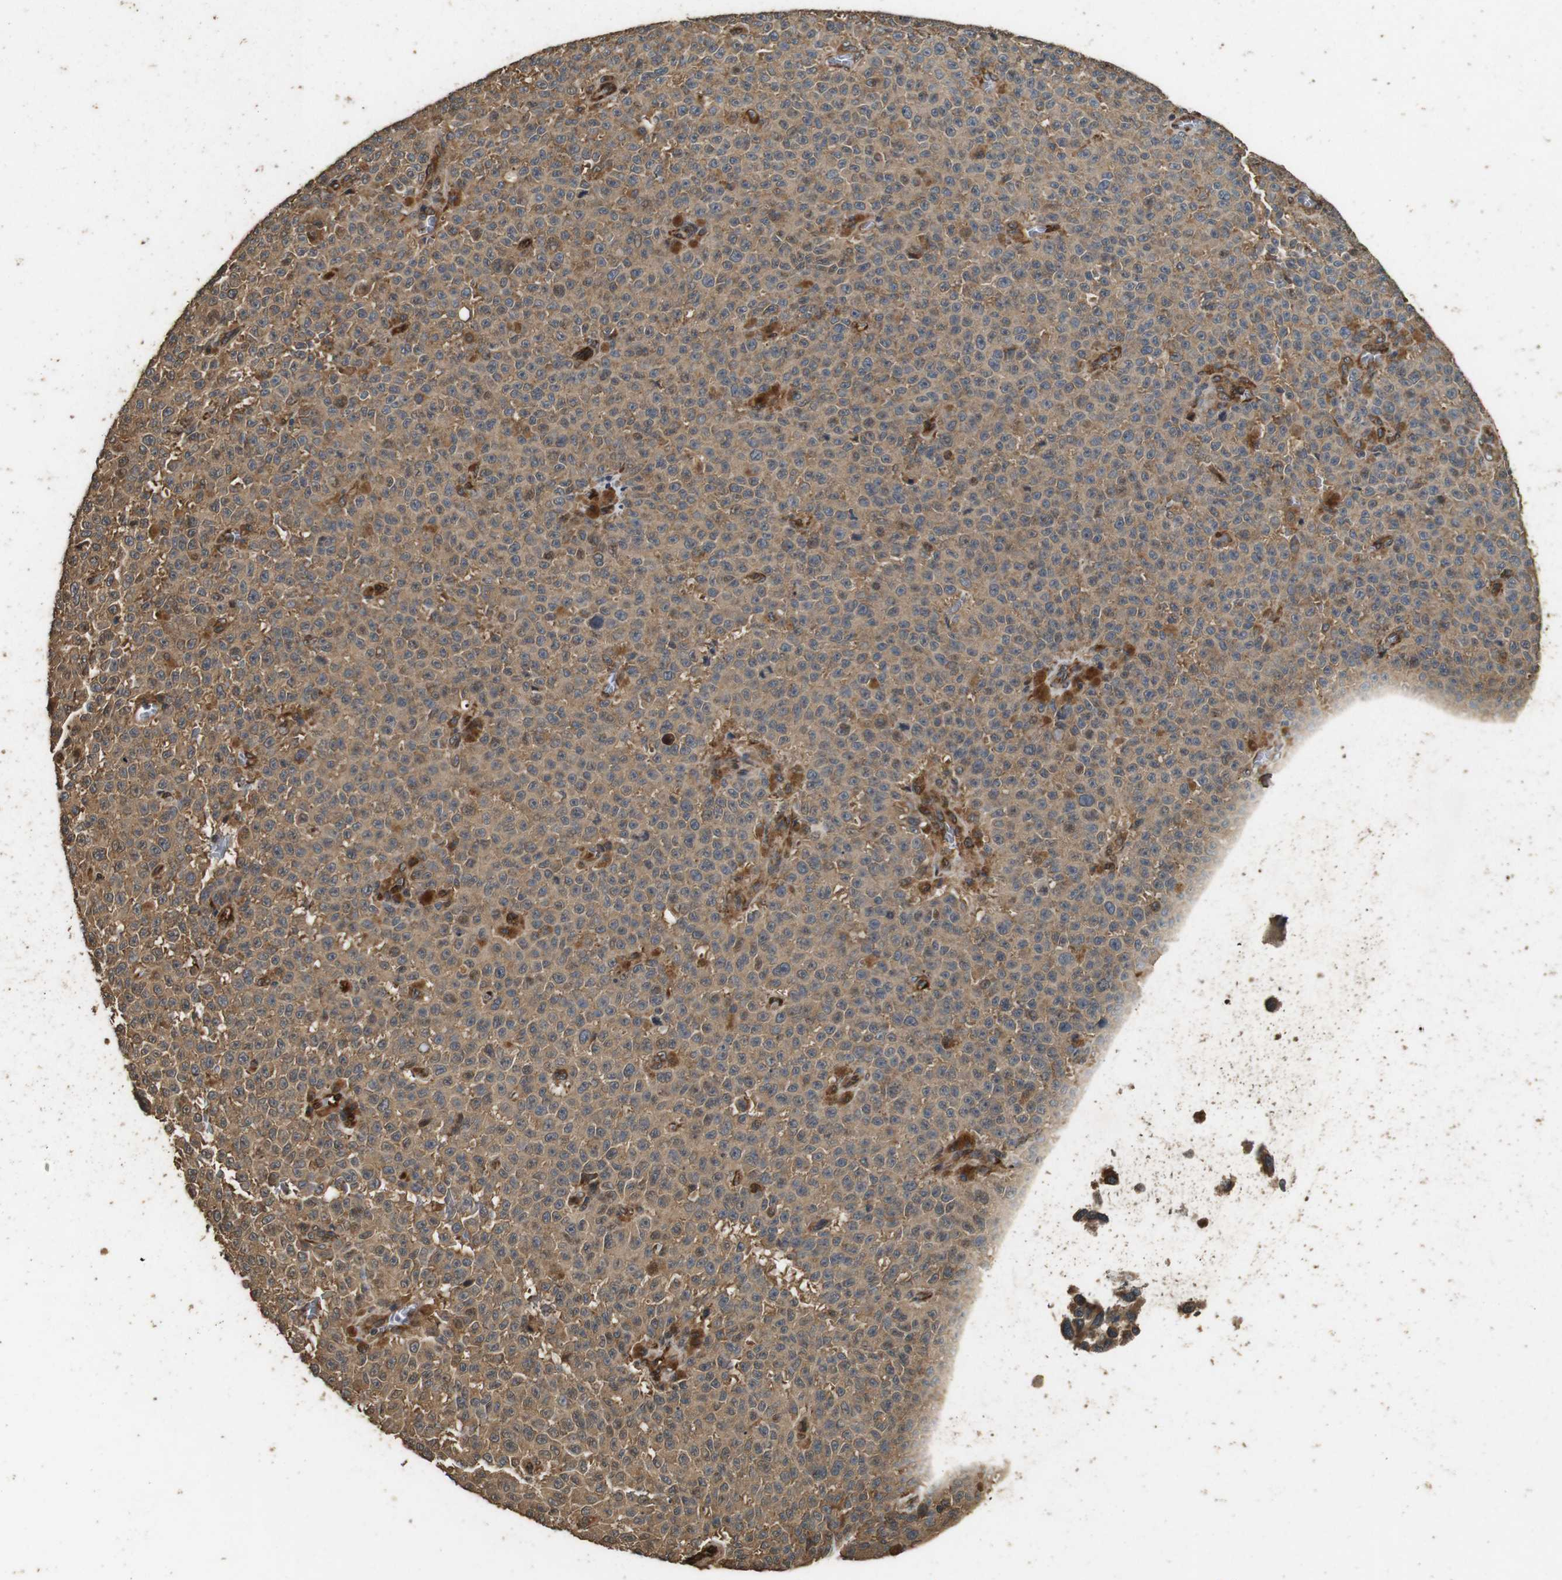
{"staining": {"intensity": "moderate", "quantity": "25%-75%", "location": "cytoplasmic/membranous"}, "tissue": "melanoma", "cell_type": "Tumor cells", "image_type": "cancer", "snomed": [{"axis": "morphology", "description": "Malignant melanoma, NOS"}, {"axis": "topography", "description": "Skin"}], "caption": "Immunohistochemical staining of melanoma exhibits medium levels of moderate cytoplasmic/membranous expression in approximately 25%-75% of tumor cells.", "gene": "CNPY4", "patient": {"sex": "female", "age": 82}}